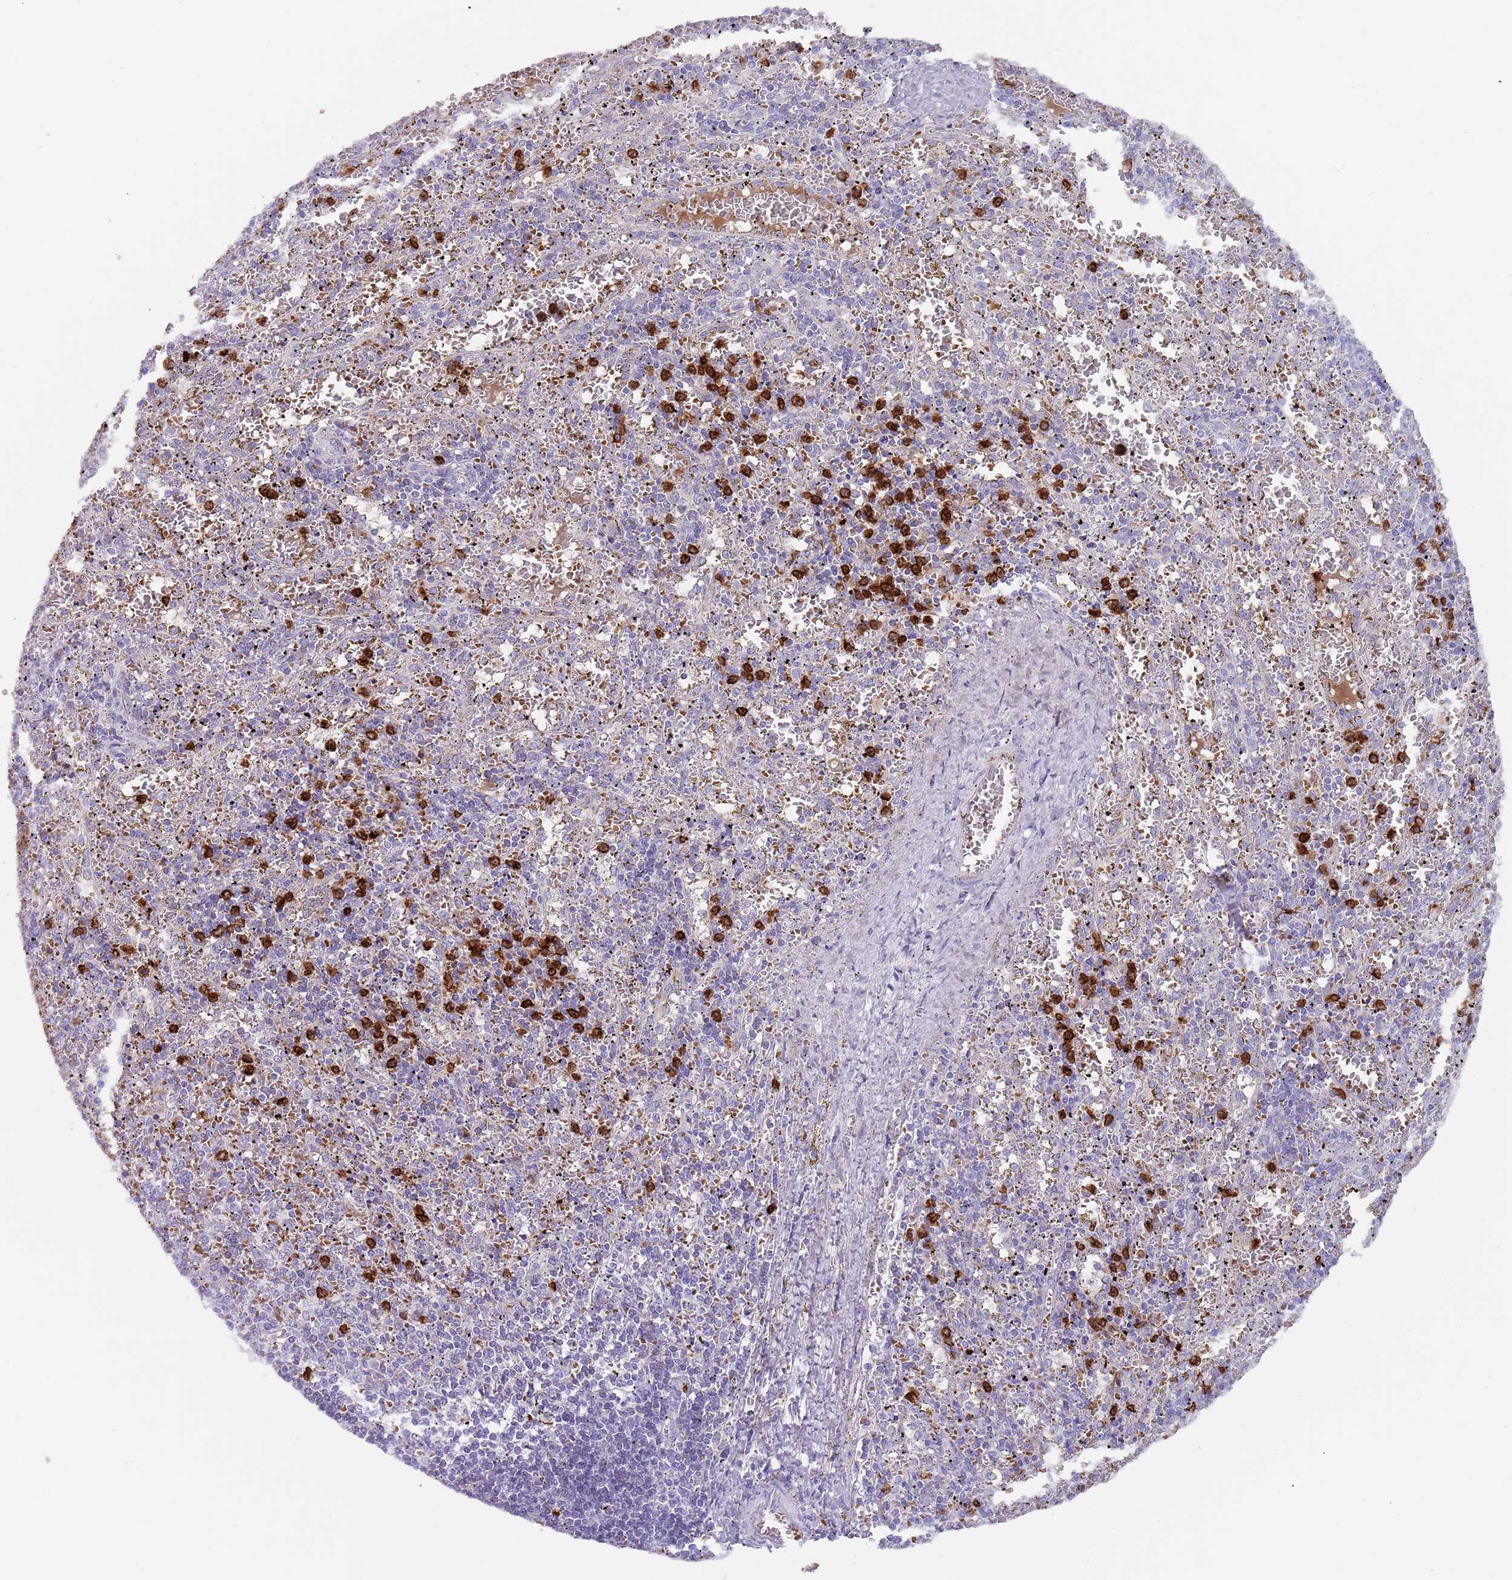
{"staining": {"intensity": "strong", "quantity": "25%-75%", "location": "cytoplasmic/membranous"}, "tissue": "spleen", "cell_type": "Cells in red pulp", "image_type": "normal", "snomed": [{"axis": "morphology", "description": "Normal tissue, NOS"}, {"axis": "topography", "description": "Spleen"}], "caption": "Protein expression analysis of benign spleen displays strong cytoplasmic/membranous positivity in about 25%-75% of cells in red pulp. (DAB IHC, brown staining for protein, blue staining for nuclei).", "gene": "TMEM251", "patient": {"sex": "male", "age": 11}}